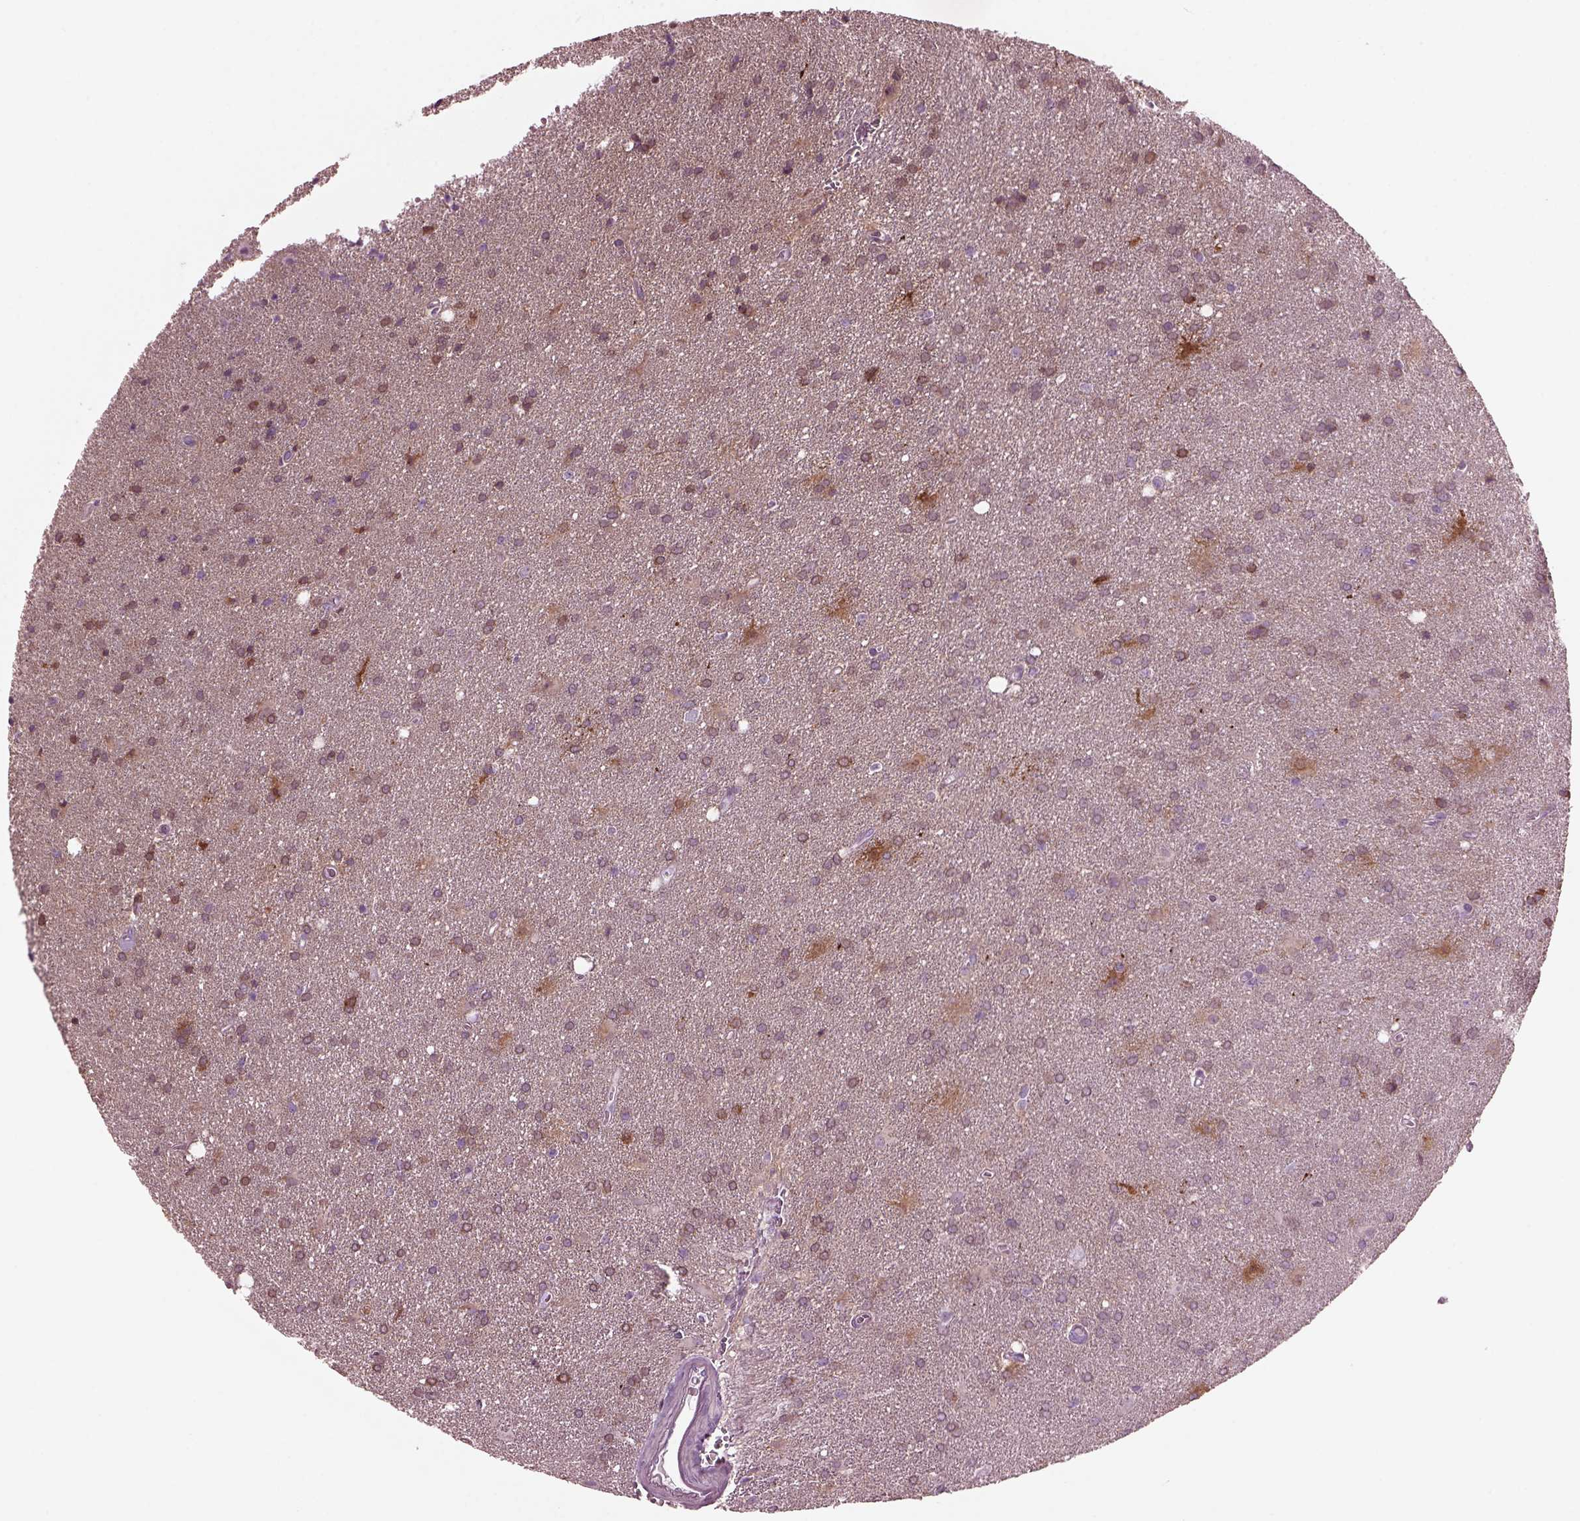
{"staining": {"intensity": "moderate", "quantity": "<25%", "location": "cytoplasmic/membranous"}, "tissue": "glioma", "cell_type": "Tumor cells", "image_type": "cancer", "snomed": [{"axis": "morphology", "description": "Glioma, malignant, Low grade"}, {"axis": "topography", "description": "Brain"}], "caption": "Protein expression by immunohistochemistry reveals moderate cytoplasmic/membranous positivity in approximately <25% of tumor cells in malignant low-grade glioma.", "gene": "GDF11", "patient": {"sex": "male", "age": 58}}